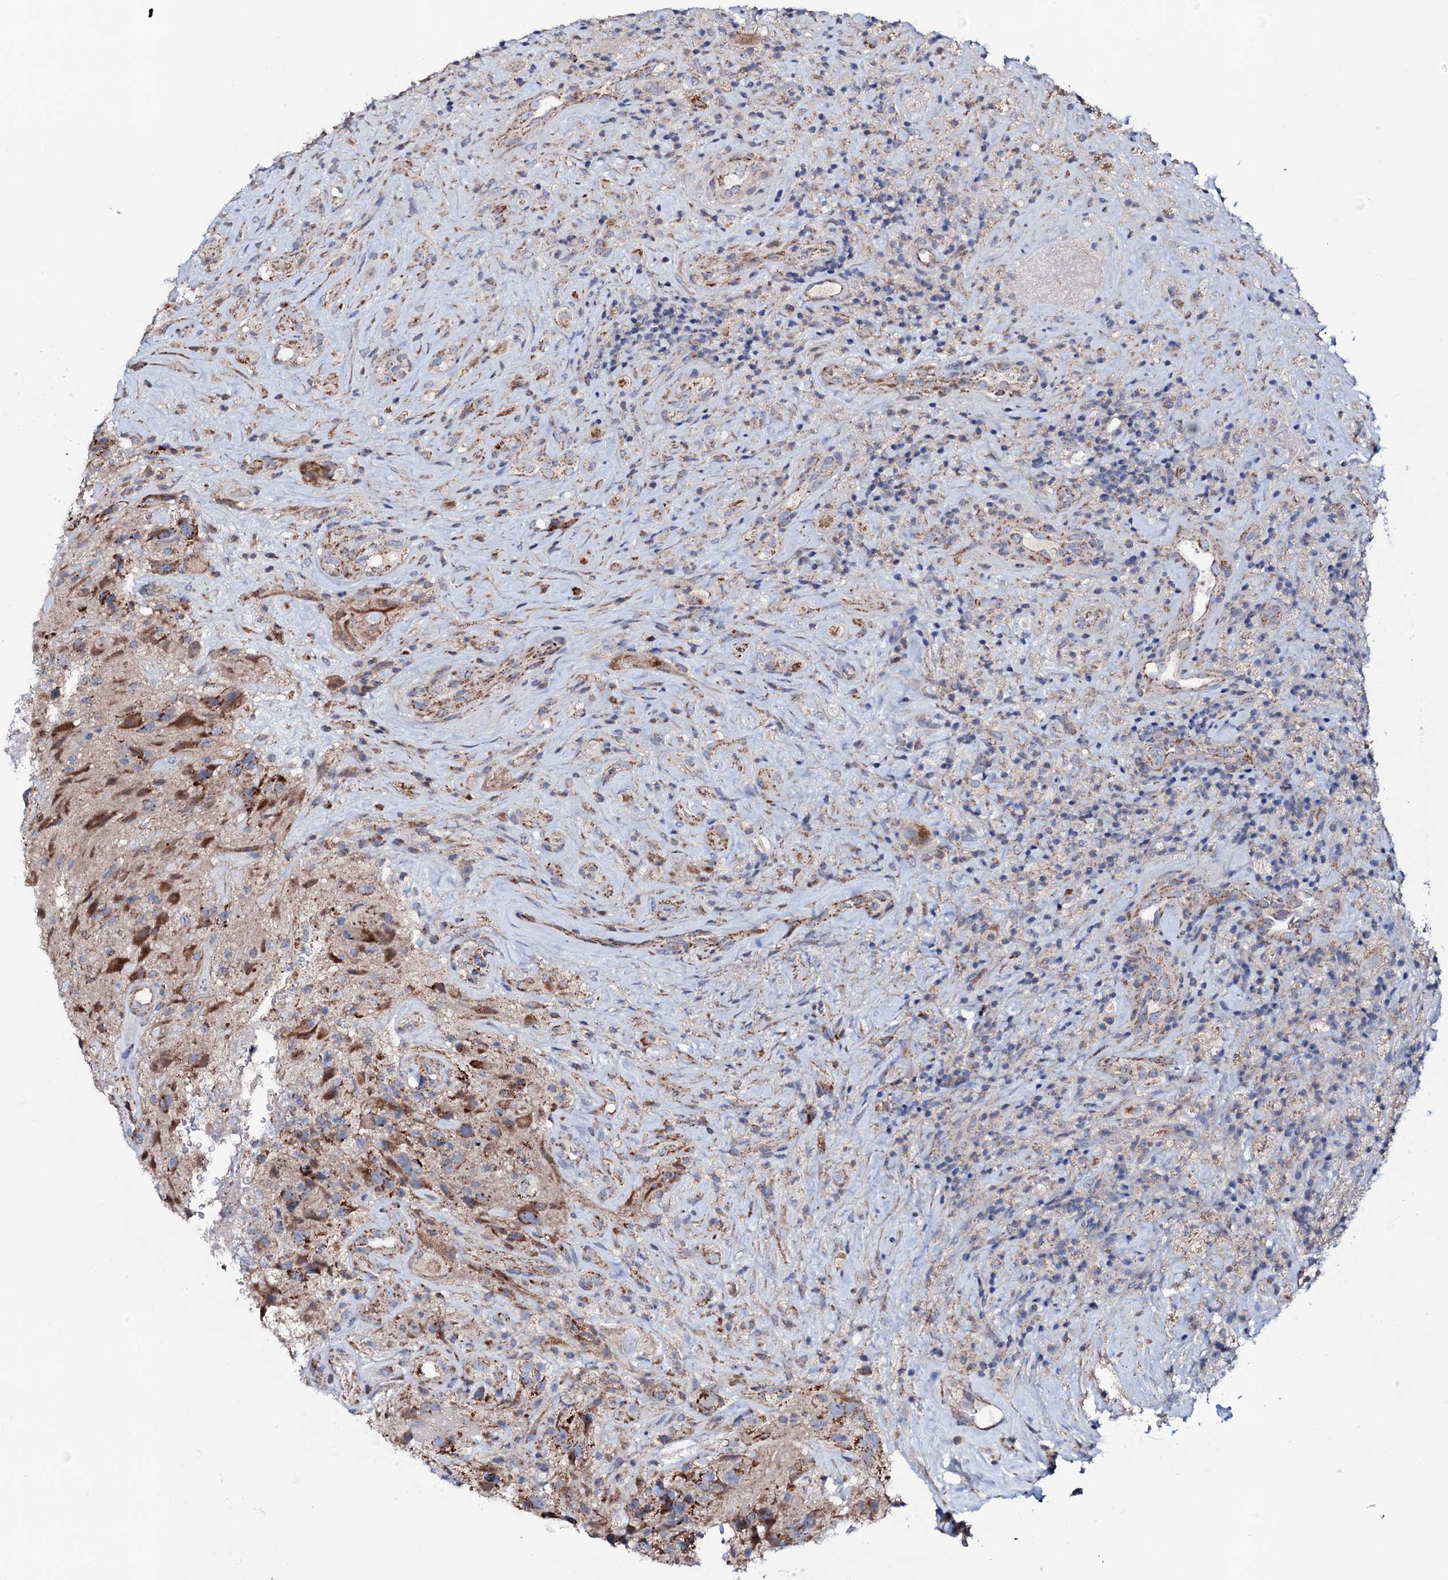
{"staining": {"intensity": "moderate", "quantity": "<25%", "location": "cytoplasmic/membranous"}, "tissue": "glioma", "cell_type": "Tumor cells", "image_type": "cancer", "snomed": [{"axis": "morphology", "description": "Glioma, malignant, High grade"}, {"axis": "topography", "description": "Brain"}], "caption": "Immunohistochemical staining of high-grade glioma (malignant) demonstrates low levels of moderate cytoplasmic/membranous positivity in approximately <25% of tumor cells.", "gene": "PPP1R3D", "patient": {"sex": "male", "age": 69}}